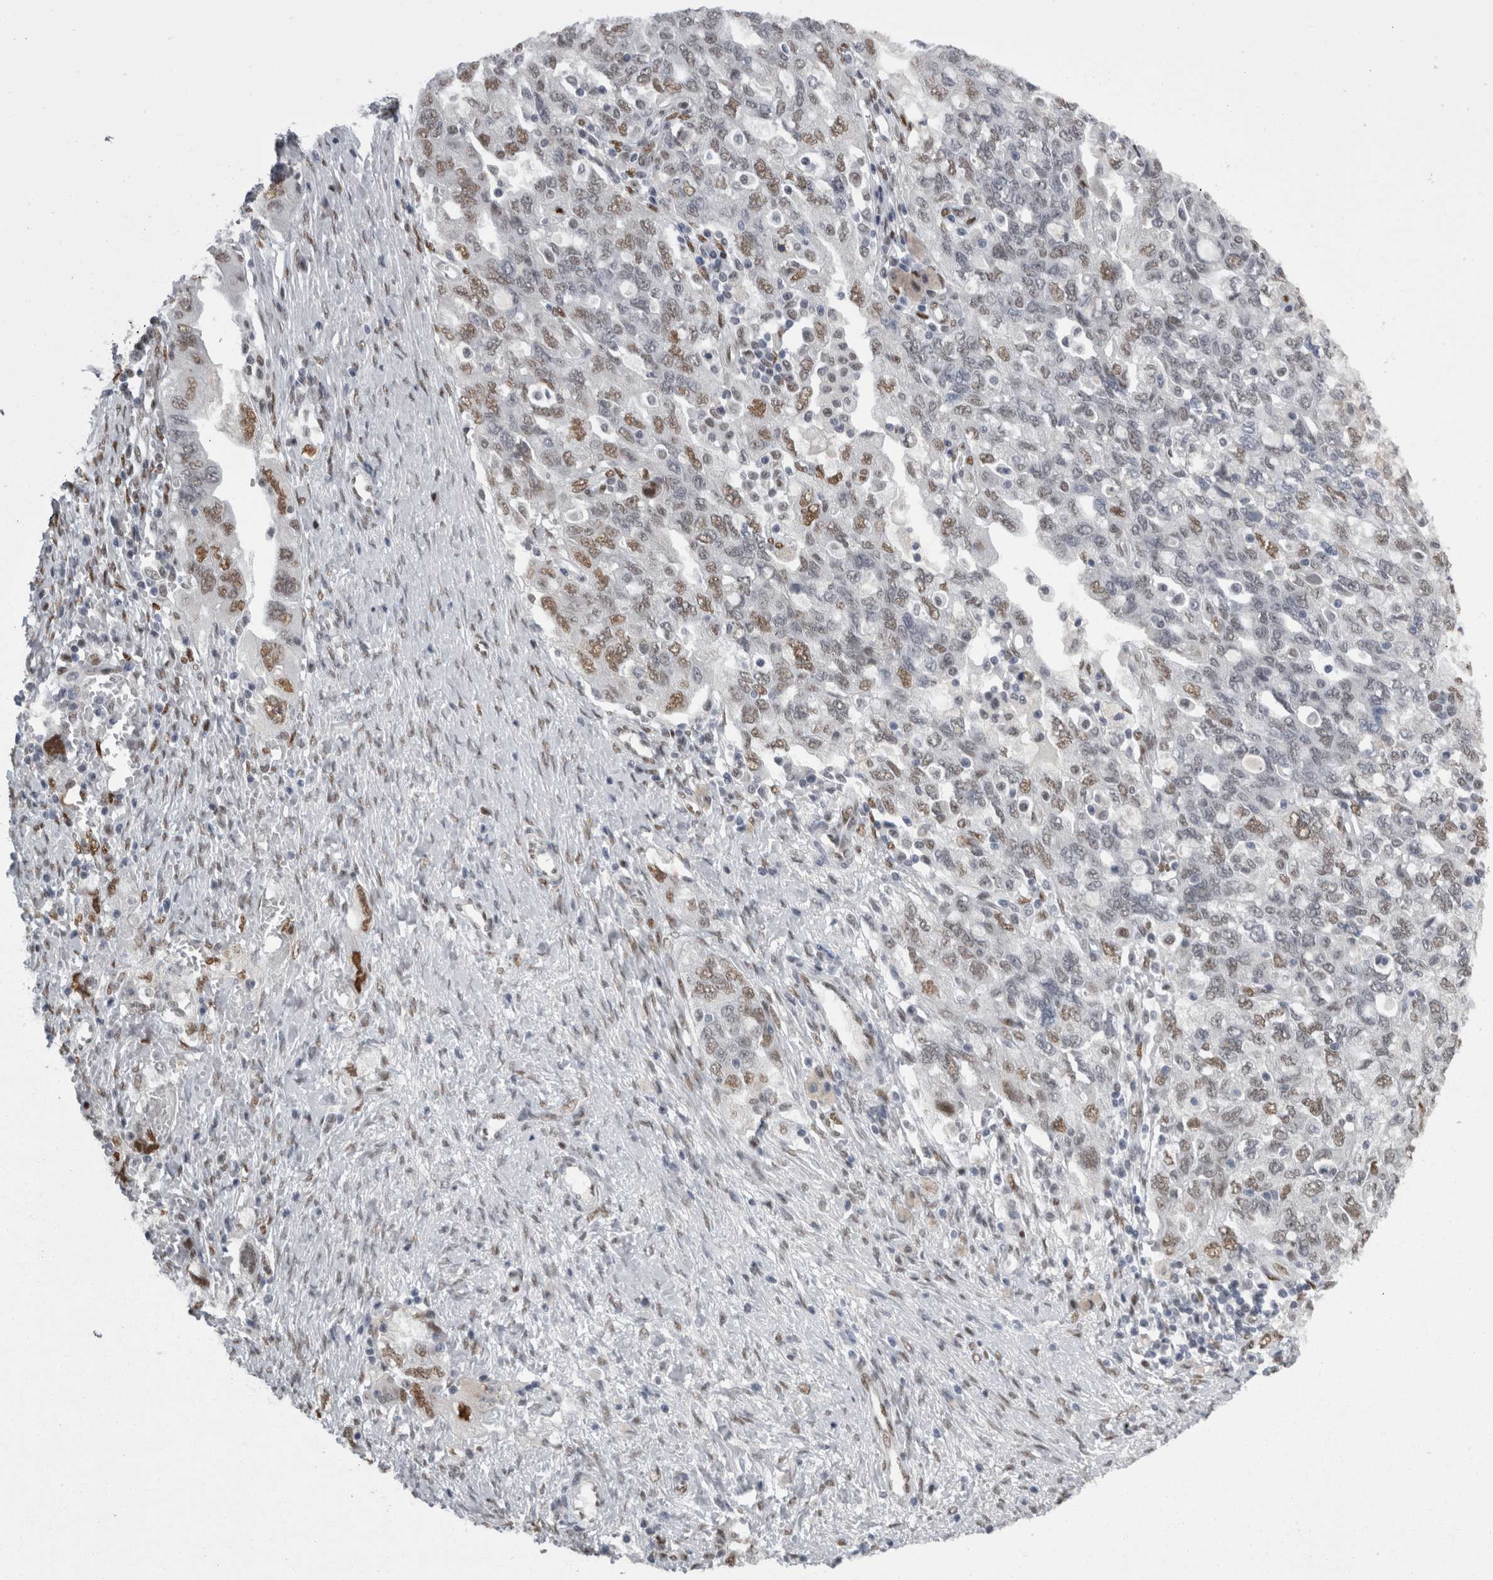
{"staining": {"intensity": "weak", "quantity": "25%-75%", "location": "nuclear"}, "tissue": "ovarian cancer", "cell_type": "Tumor cells", "image_type": "cancer", "snomed": [{"axis": "morphology", "description": "Carcinoma, NOS"}, {"axis": "morphology", "description": "Cystadenocarcinoma, serous, NOS"}, {"axis": "topography", "description": "Ovary"}], "caption": "Human ovarian cancer (serous cystadenocarcinoma) stained with a brown dye displays weak nuclear positive staining in approximately 25%-75% of tumor cells.", "gene": "C1orf54", "patient": {"sex": "female", "age": 69}}